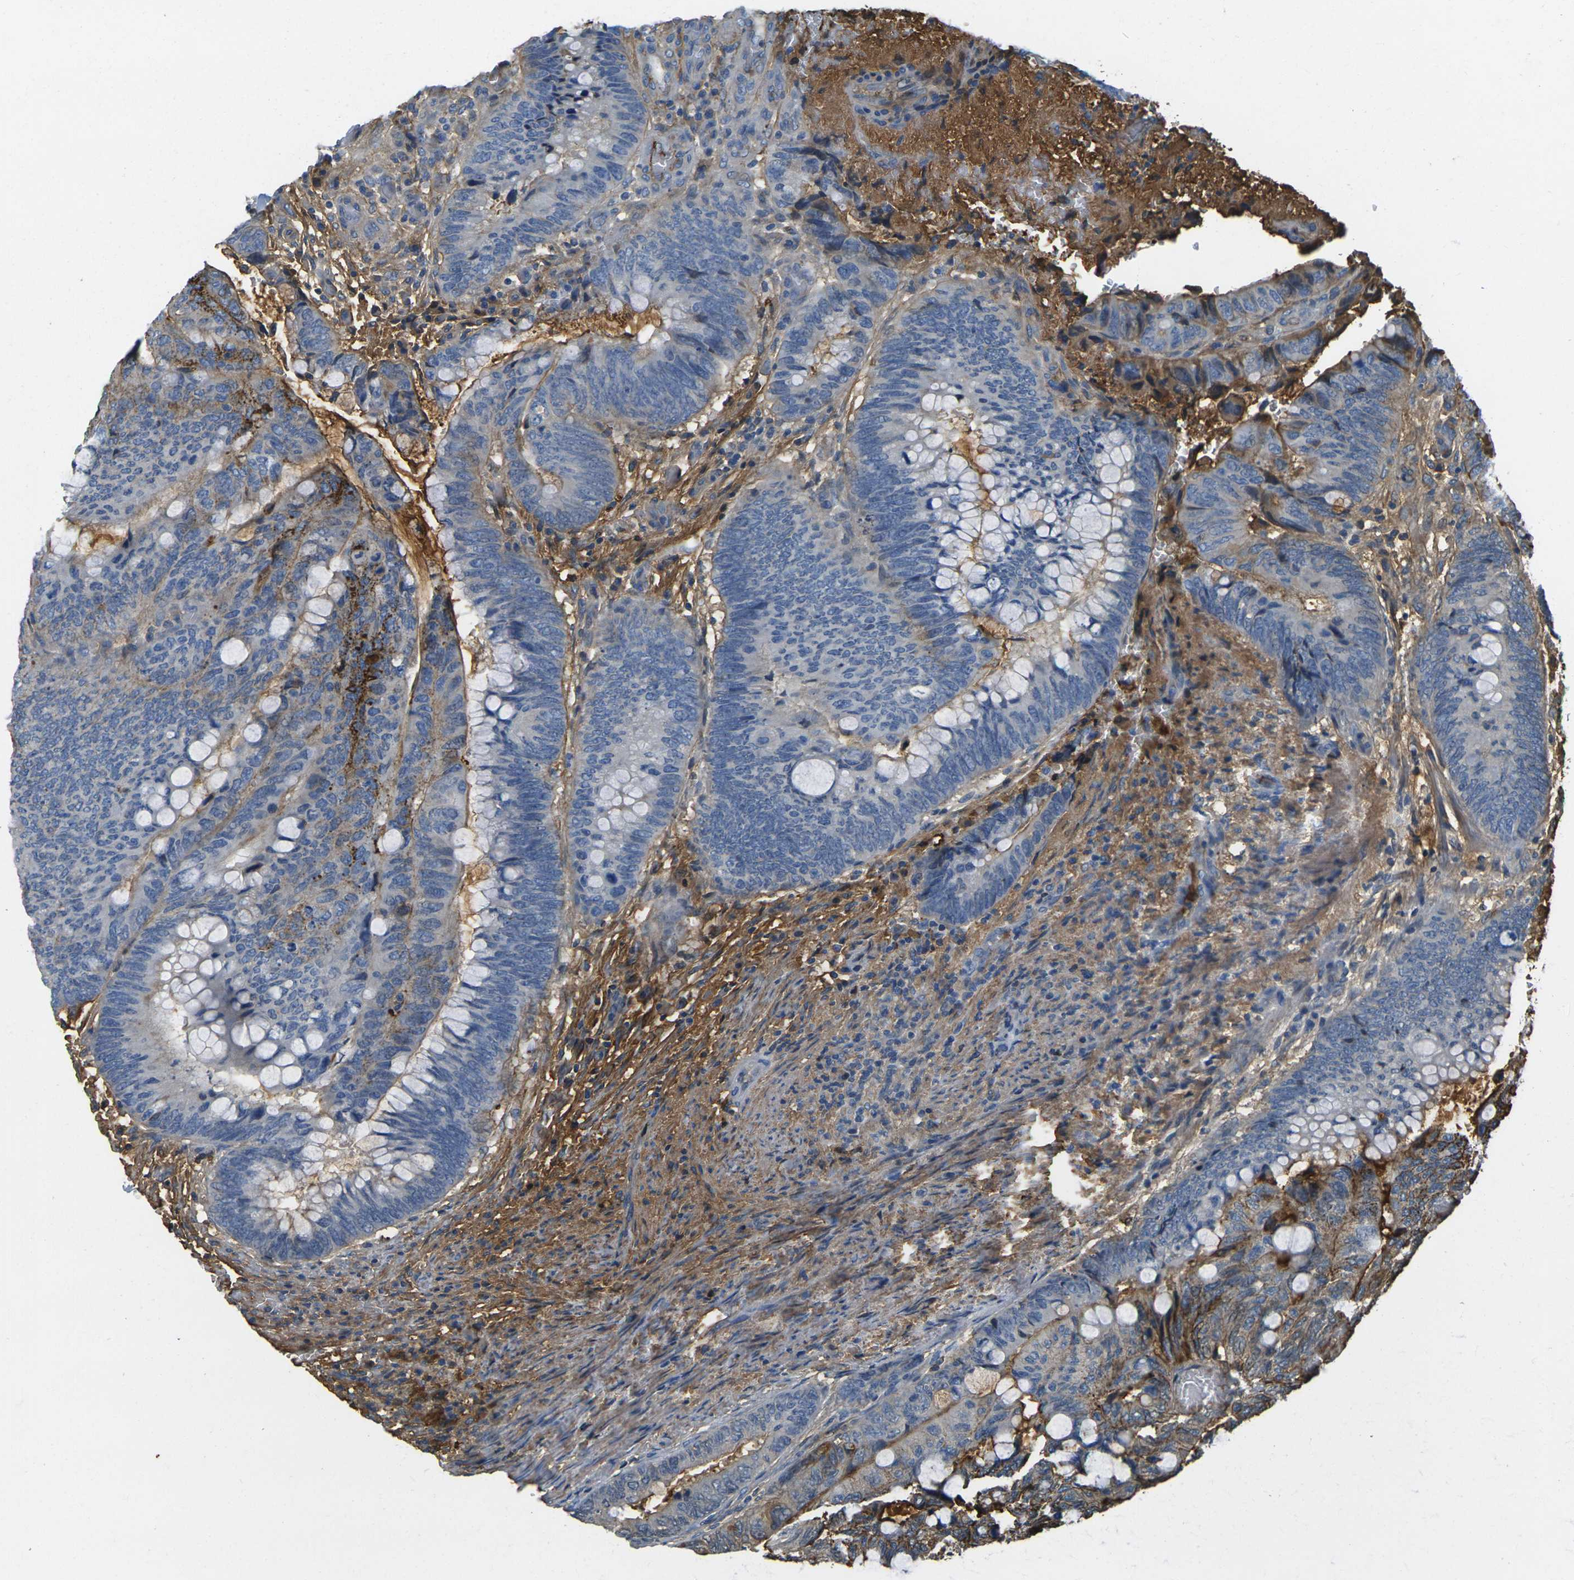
{"staining": {"intensity": "negative", "quantity": "none", "location": "none"}, "tissue": "colorectal cancer", "cell_type": "Tumor cells", "image_type": "cancer", "snomed": [{"axis": "morphology", "description": "Normal tissue, NOS"}, {"axis": "morphology", "description": "Adenocarcinoma, NOS"}, {"axis": "topography", "description": "Rectum"}, {"axis": "topography", "description": "Peripheral nerve tissue"}], "caption": "IHC photomicrograph of adenocarcinoma (colorectal) stained for a protein (brown), which demonstrates no staining in tumor cells. (Brightfield microscopy of DAB (3,3'-diaminobenzidine) IHC at high magnification).", "gene": "PLCD1", "patient": {"sex": "male", "age": 92}}